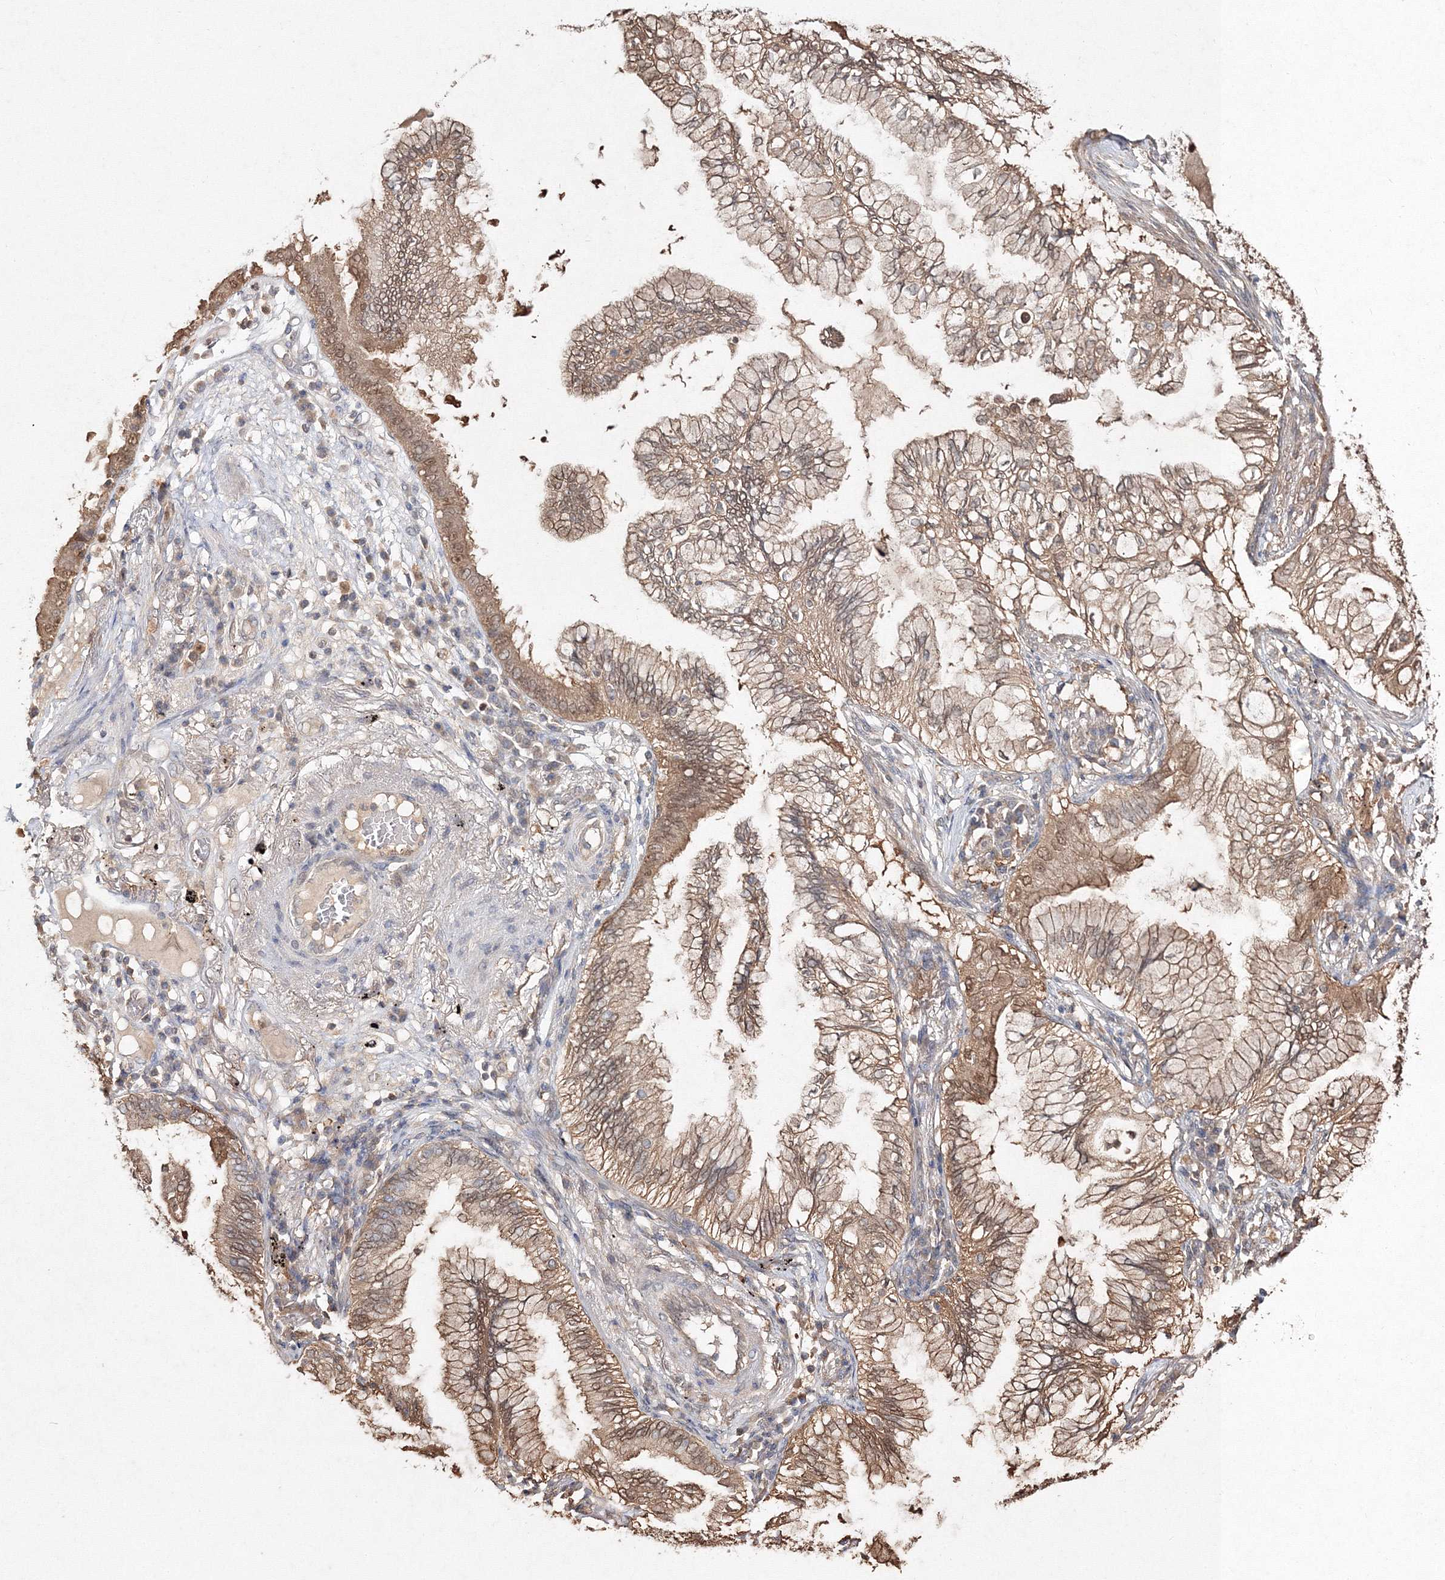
{"staining": {"intensity": "moderate", "quantity": ">75%", "location": "cytoplasmic/membranous"}, "tissue": "lung cancer", "cell_type": "Tumor cells", "image_type": "cancer", "snomed": [{"axis": "morphology", "description": "Normal tissue, NOS"}, {"axis": "morphology", "description": "Adenocarcinoma, NOS"}, {"axis": "topography", "description": "Bronchus"}, {"axis": "topography", "description": "Lung"}], "caption": "Immunohistochemical staining of lung adenocarcinoma demonstrates medium levels of moderate cytoplasmic/membranous staining in about >75% of tumor cells.", "gene": "S100A11", "patient": {"sex": "female", "age": 70}}